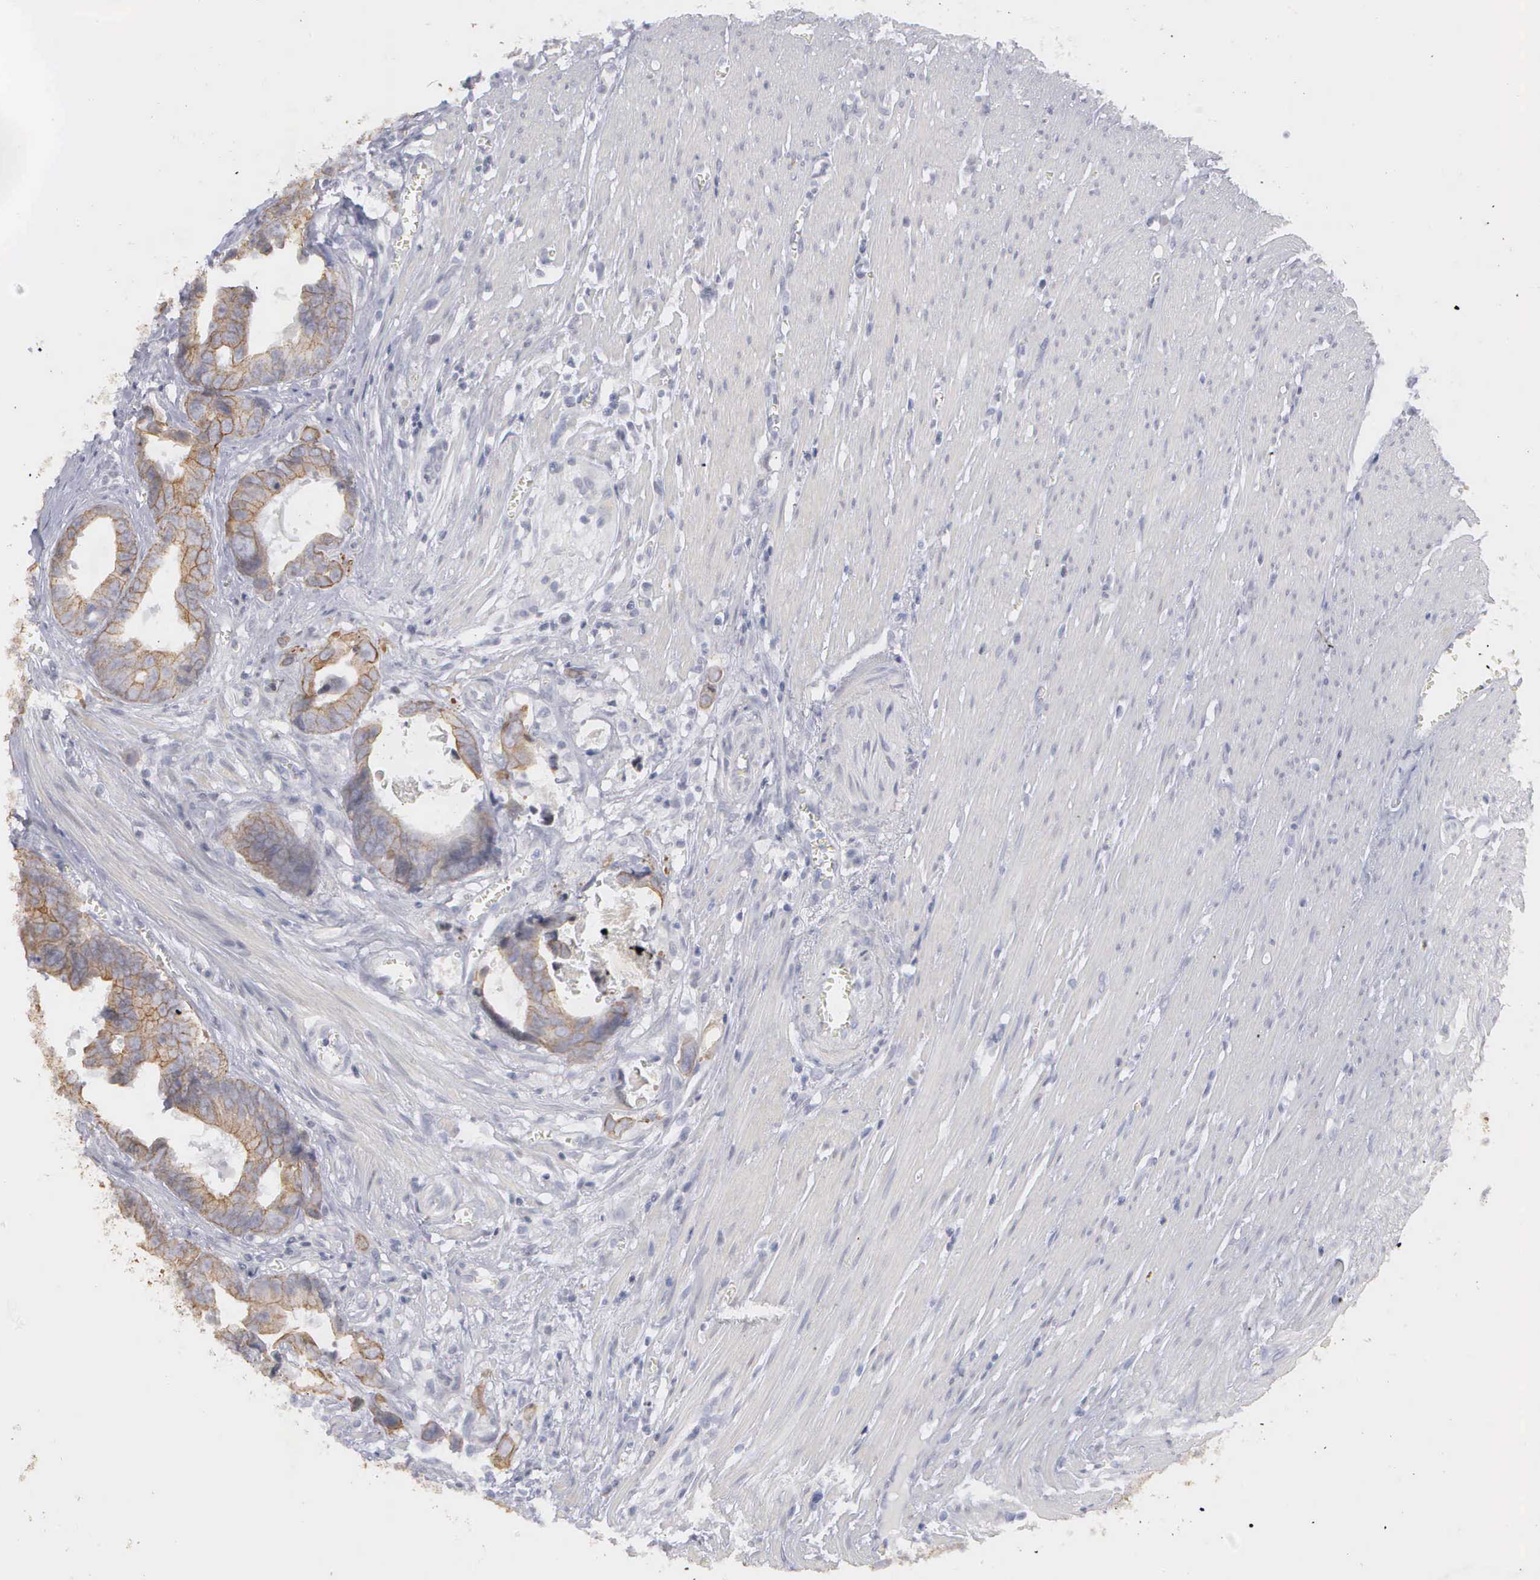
{"staining": {"intensity": "moderate", "quantity": "25%-75%", "location": "cytoplasmic/membranous"}, "tissue": "colorectal cancer", "cell_type": "Tumor cells", "image_type": "cancer", "snomed": [{"axis": "morphology", "description": "Adenocarcinoma, NOS"}, {"axis": "topography", "description": "Rectum"}], "caption": "Brown immunohistochemical staining in colorectal adenocarcinoma exhibits moderate cytoplasmic/membranous staining in approximately 25%-75% of tumor cells. (DAB (3,3'-diaminobenzidine) IHC, brown staining for protein, blue staining for nuclei).", "gene": "WDR89", "patient": {"sex": "female", "age": 98}}